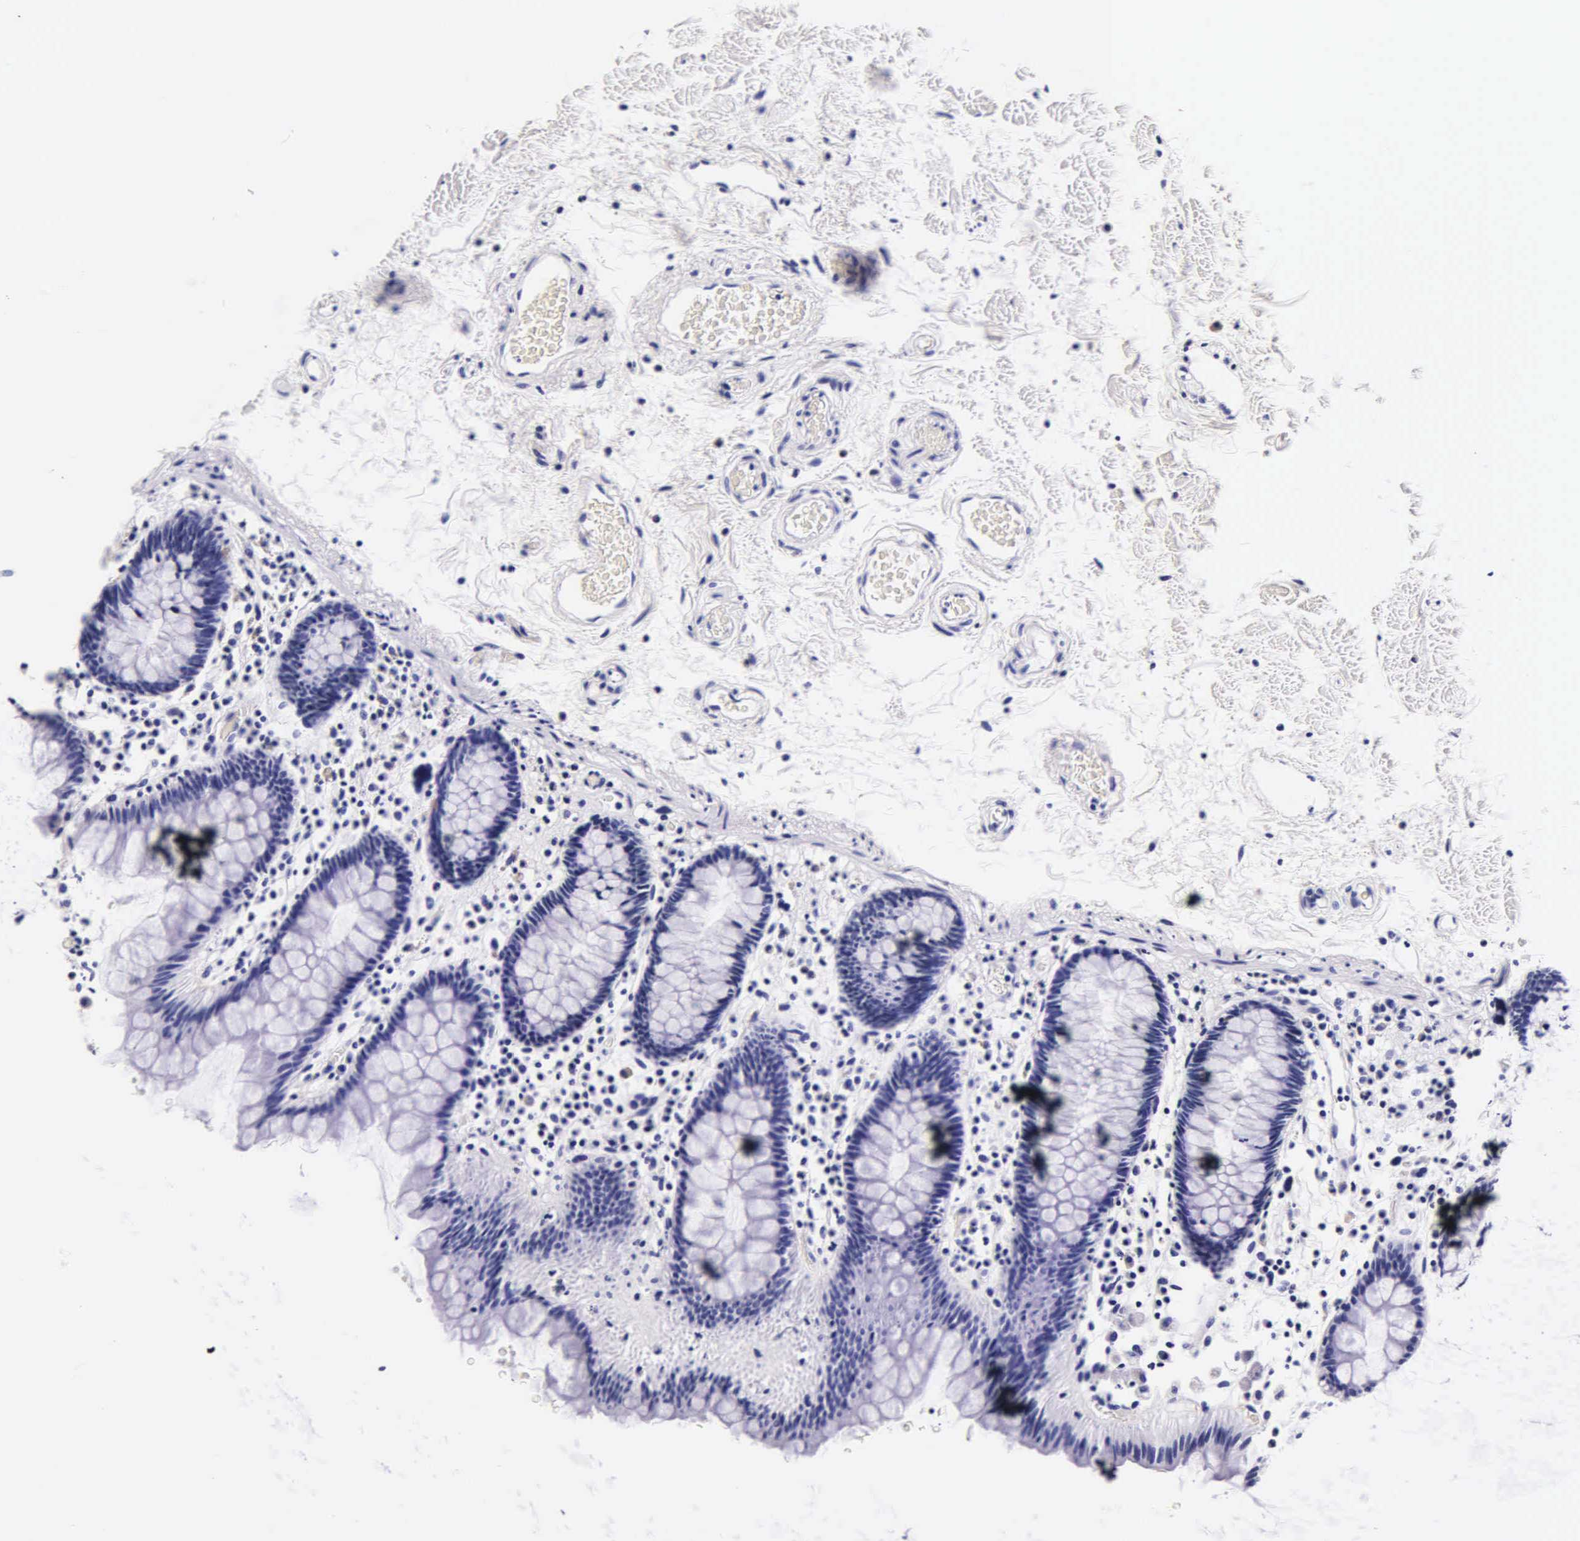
{"staining": {"intensity": "negative", "quantity": "none", "location": "none"}, "tissue": "colon", "cell_type": "Endothelial cells", "image_type": "normal", "snomed": [{"axis": "morphology", "description": "Normal tissue, NOS"}, {"axis": "topography", "description": "Colon"}], "caption": "Endothelial cells are negative for brown protein staining in unremarkable colon. (Brightfield microscopy of DAB (3,3'-diaminobenzidine) immunohistochemistry (IHC) at high magnification).", "gene": "DGCR2", "patient": {"sex": "female", "age": 78}}